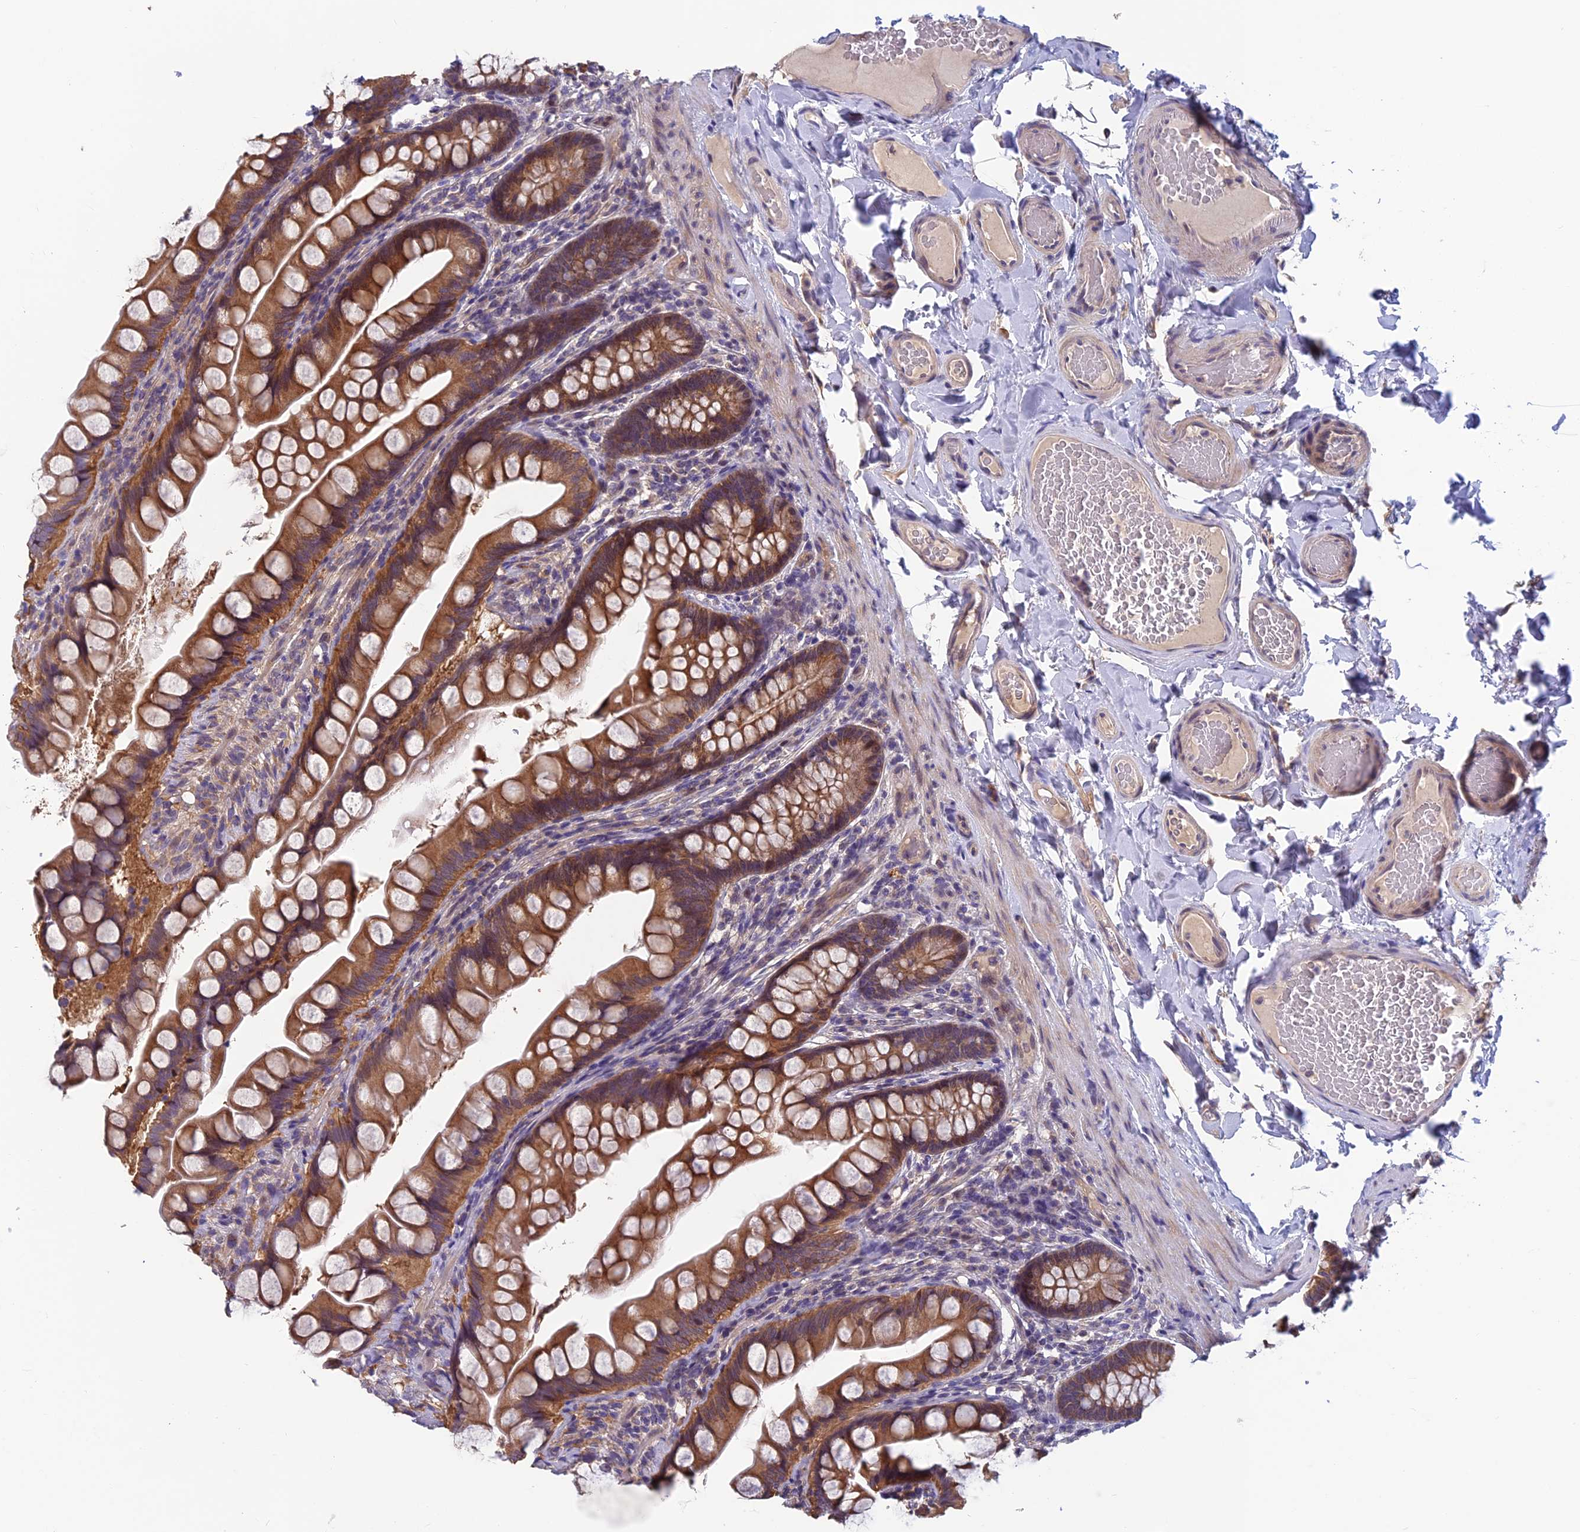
{"staining": {"intensity": "strong", "quantity": ">75%", "location": "cytoplasmic/membranous"}, "tissue": "small intestine", "cell_type": "Glandular cells", "image_type": "normal", "snomed": [{"axis": "morphology", "description": "Normal tissue, NOS"}, {"axis": "topography", "description": "Small intestine"}], "caption": "Immunohistochemistry (IHC) image of normal small intestine: human small intestine stained using immunohistochemistry demonstrates high levels of strong protein expression localized specifically in the cytoplasmic/membranous of glandular cells, appearing as a cytoplasmic/membranous brown color.", "gene": "HECA", "patient": {"sex": "male", "age": 70}}